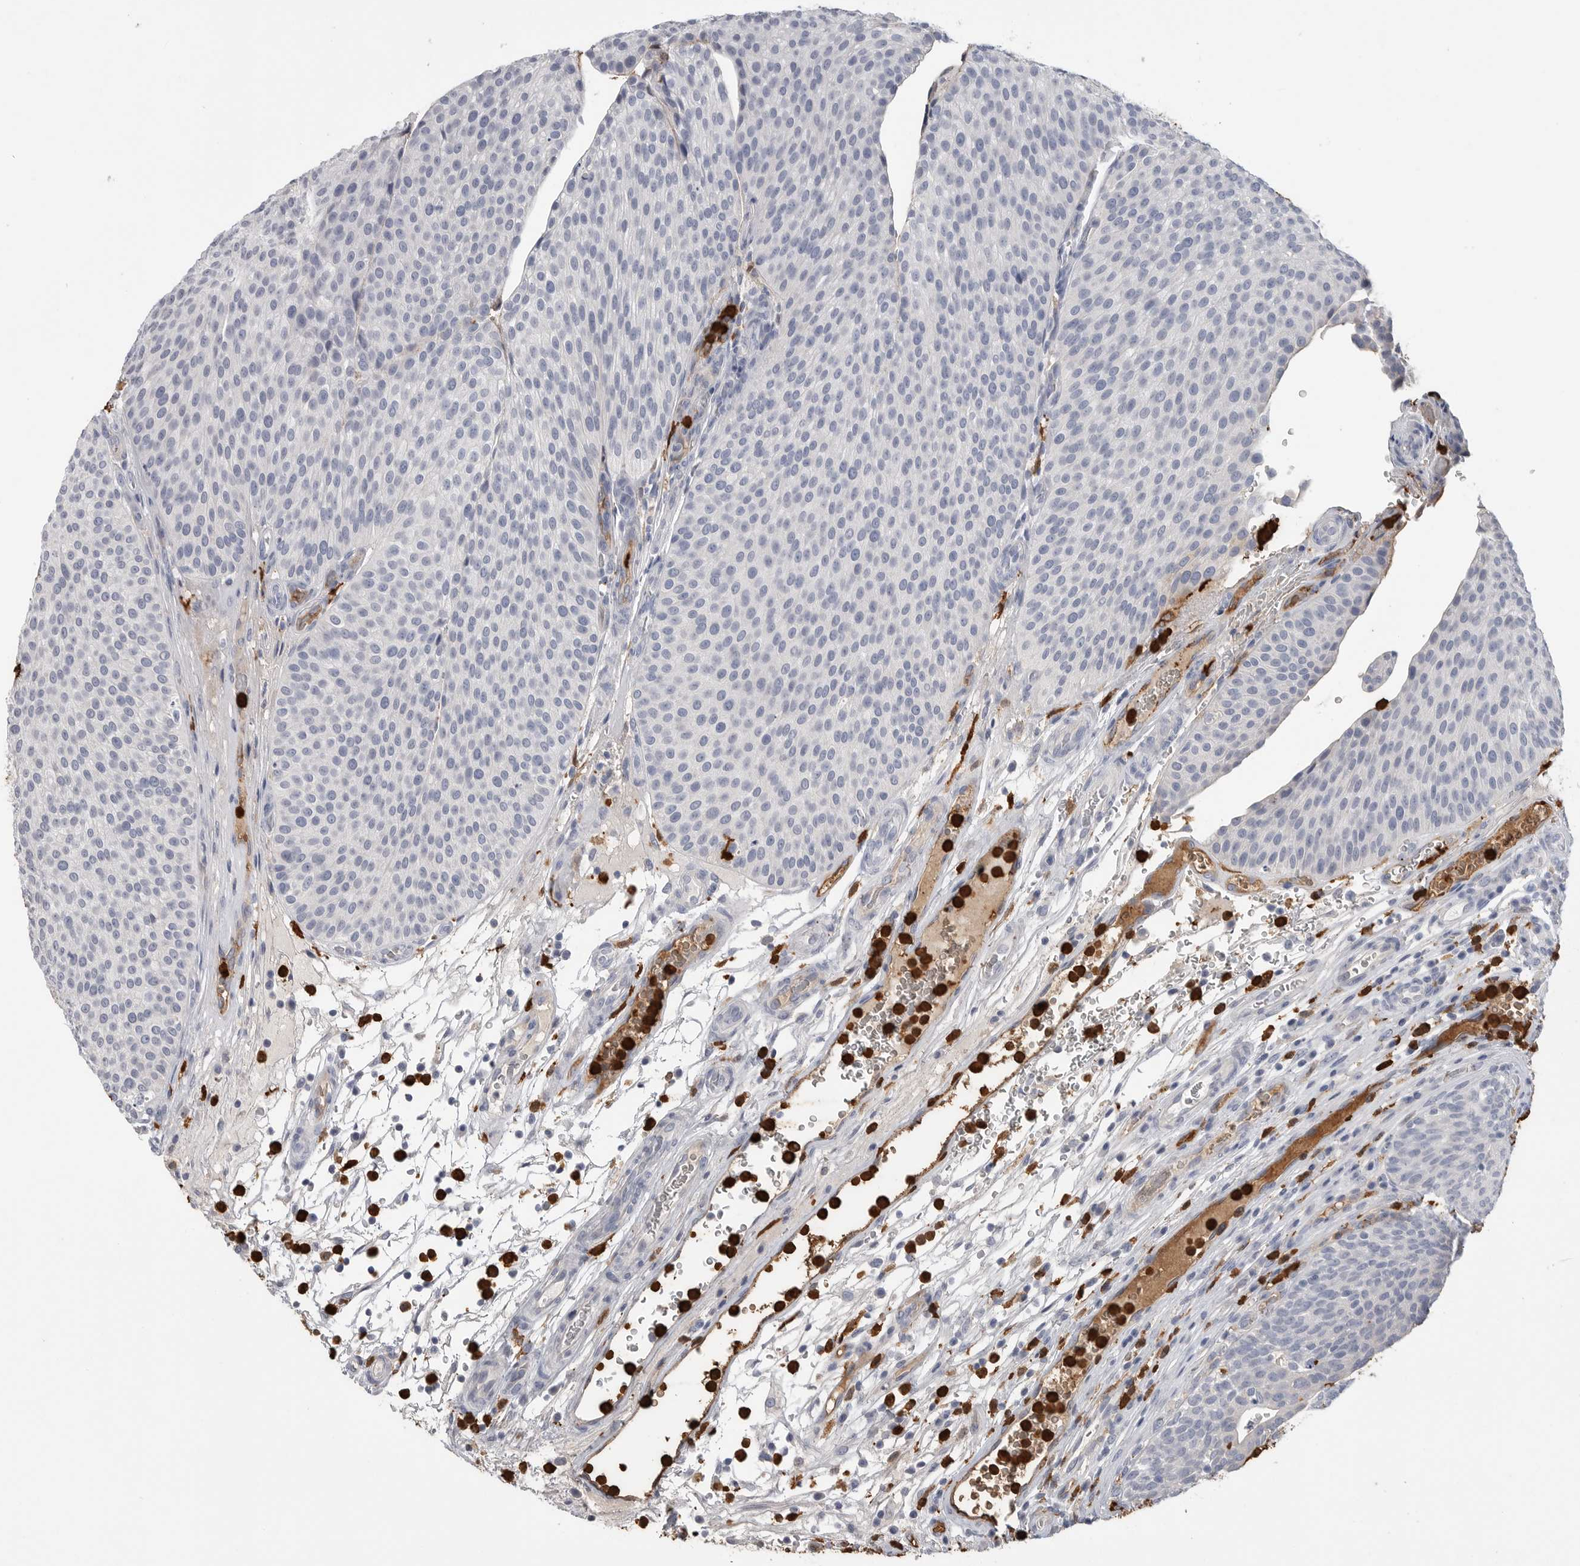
{"staining": {"intensity": "negative", "quantity": "none", "location": "none"}, "tissue": "urothelial cancer", "cell_type": "Tumor cells", "image_type": "cancer", "snomed": [{"axis": "morphology", "description": "Normal tissue, NOS"}, {"axis": "morphology", "description": "Urothelial carcinoma, Low grade"}, {"axis": "topography", "description": "Smooth muscle"}, {"axis": "topography", "description": "Urinary bladder"}], "caption": "The photomicrograph displays no significant staining in tumor cells of urothelial carcinoma (low-grade). (DAB (3,3'-diaminobenzidine) immunohistochemistry visualized using brightfield microscopy, high magnification).", "gene": "CYB561D1", "patient": {"sex": "male", "age": 60}}